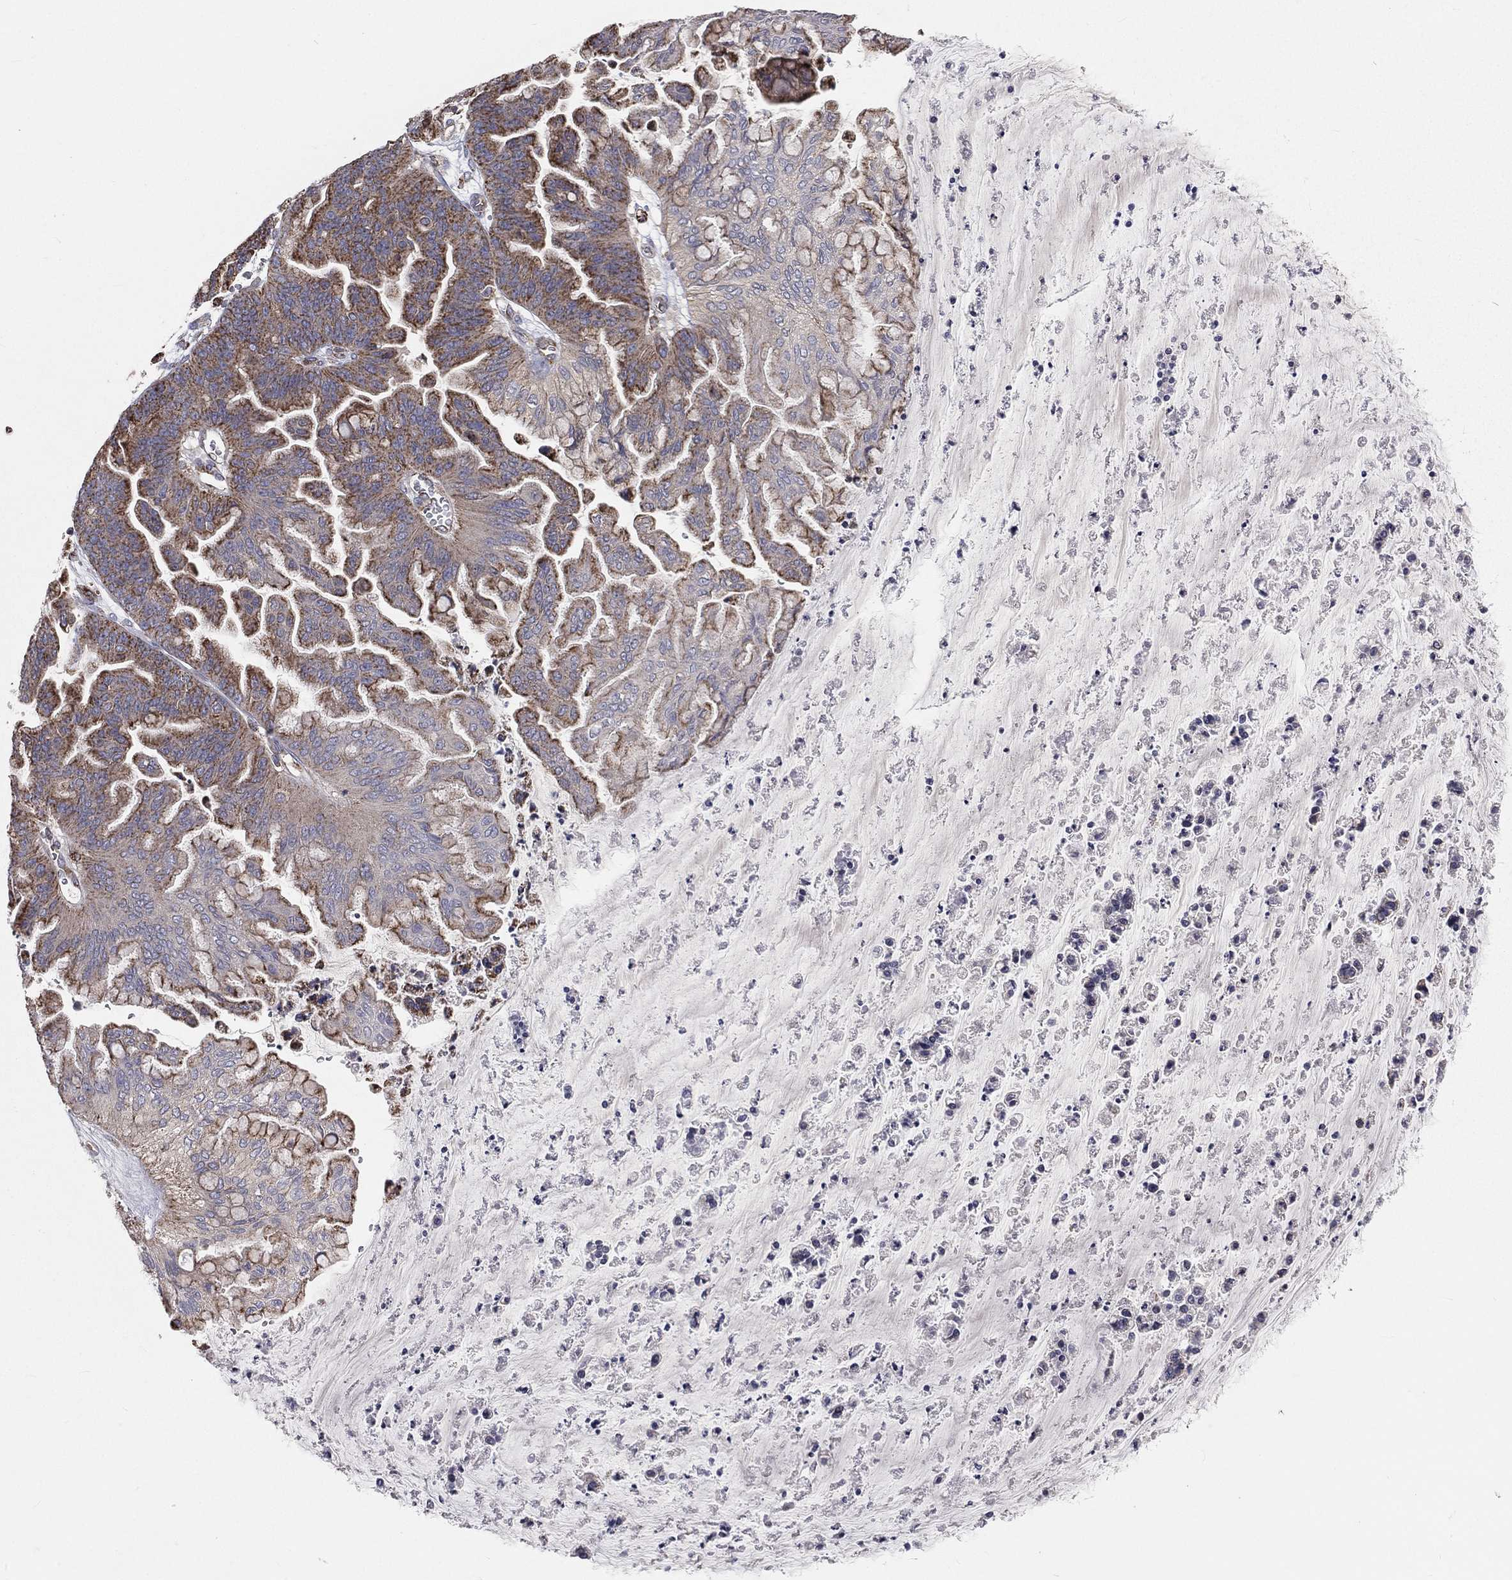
{"staining": {"intensity": "moderate", "quantity": ">75%", "location": "cytoplasmic/membranous"}, "tissue": "ovarian cancer", "cell_type": "Tumor cells", "image_type": "cancer", "snomed": [{"axis": "morphology", "description": "Cystadenocarcinoma, mucinous, NOS"}, {"axis": "topography", "description": "Ovary"}], "caption": "Human ovarian cancer (mucinous cystadenocarcinoma) stained with a protein marker shows moderate staining in tumor cells.", "gene": "HADH", "patient": {"sex": "female", "age": 67}}